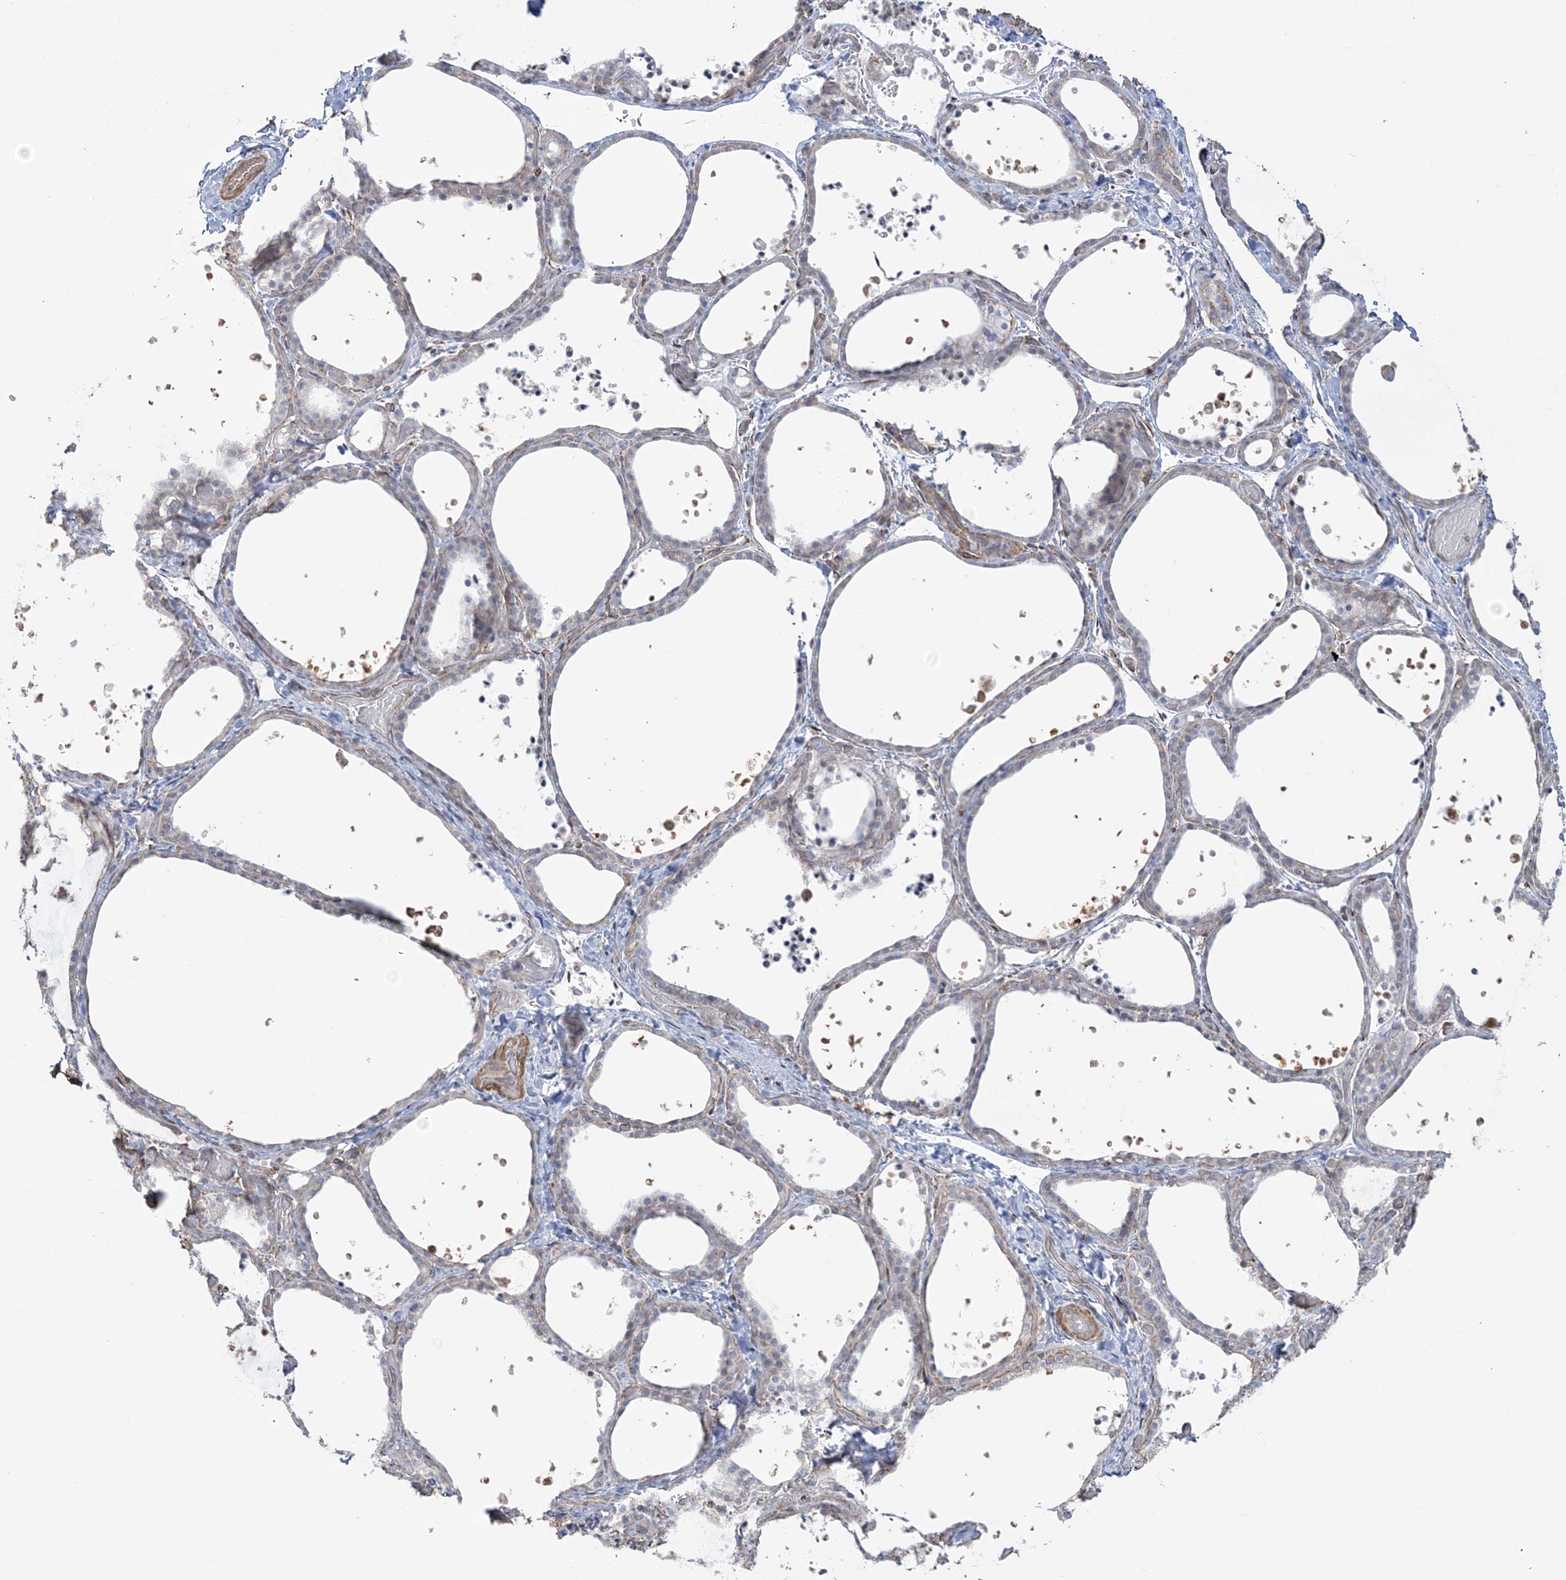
{"staining": {"intensity": "negative", "quantity": "none", "location": "none"}, "tissue": "thyroid gland", "cell_type": "Glandular cells", "image_type": "normal", "snomed": [{"axis": "morphology", "description": "Normal tissue, NOS"}, {"axis": "topography", "description": "Thyroid gland"}], "caption": "Micrograph shows no protein staining in glandular cells of unremarkable thyroid gland. (DAB (3,3'-diaminobenzidine) IHC visualized using brightfield microscopy, high magnification).", "gene": "ZNF821", "patient": {"sex": "female", "age": 44}}